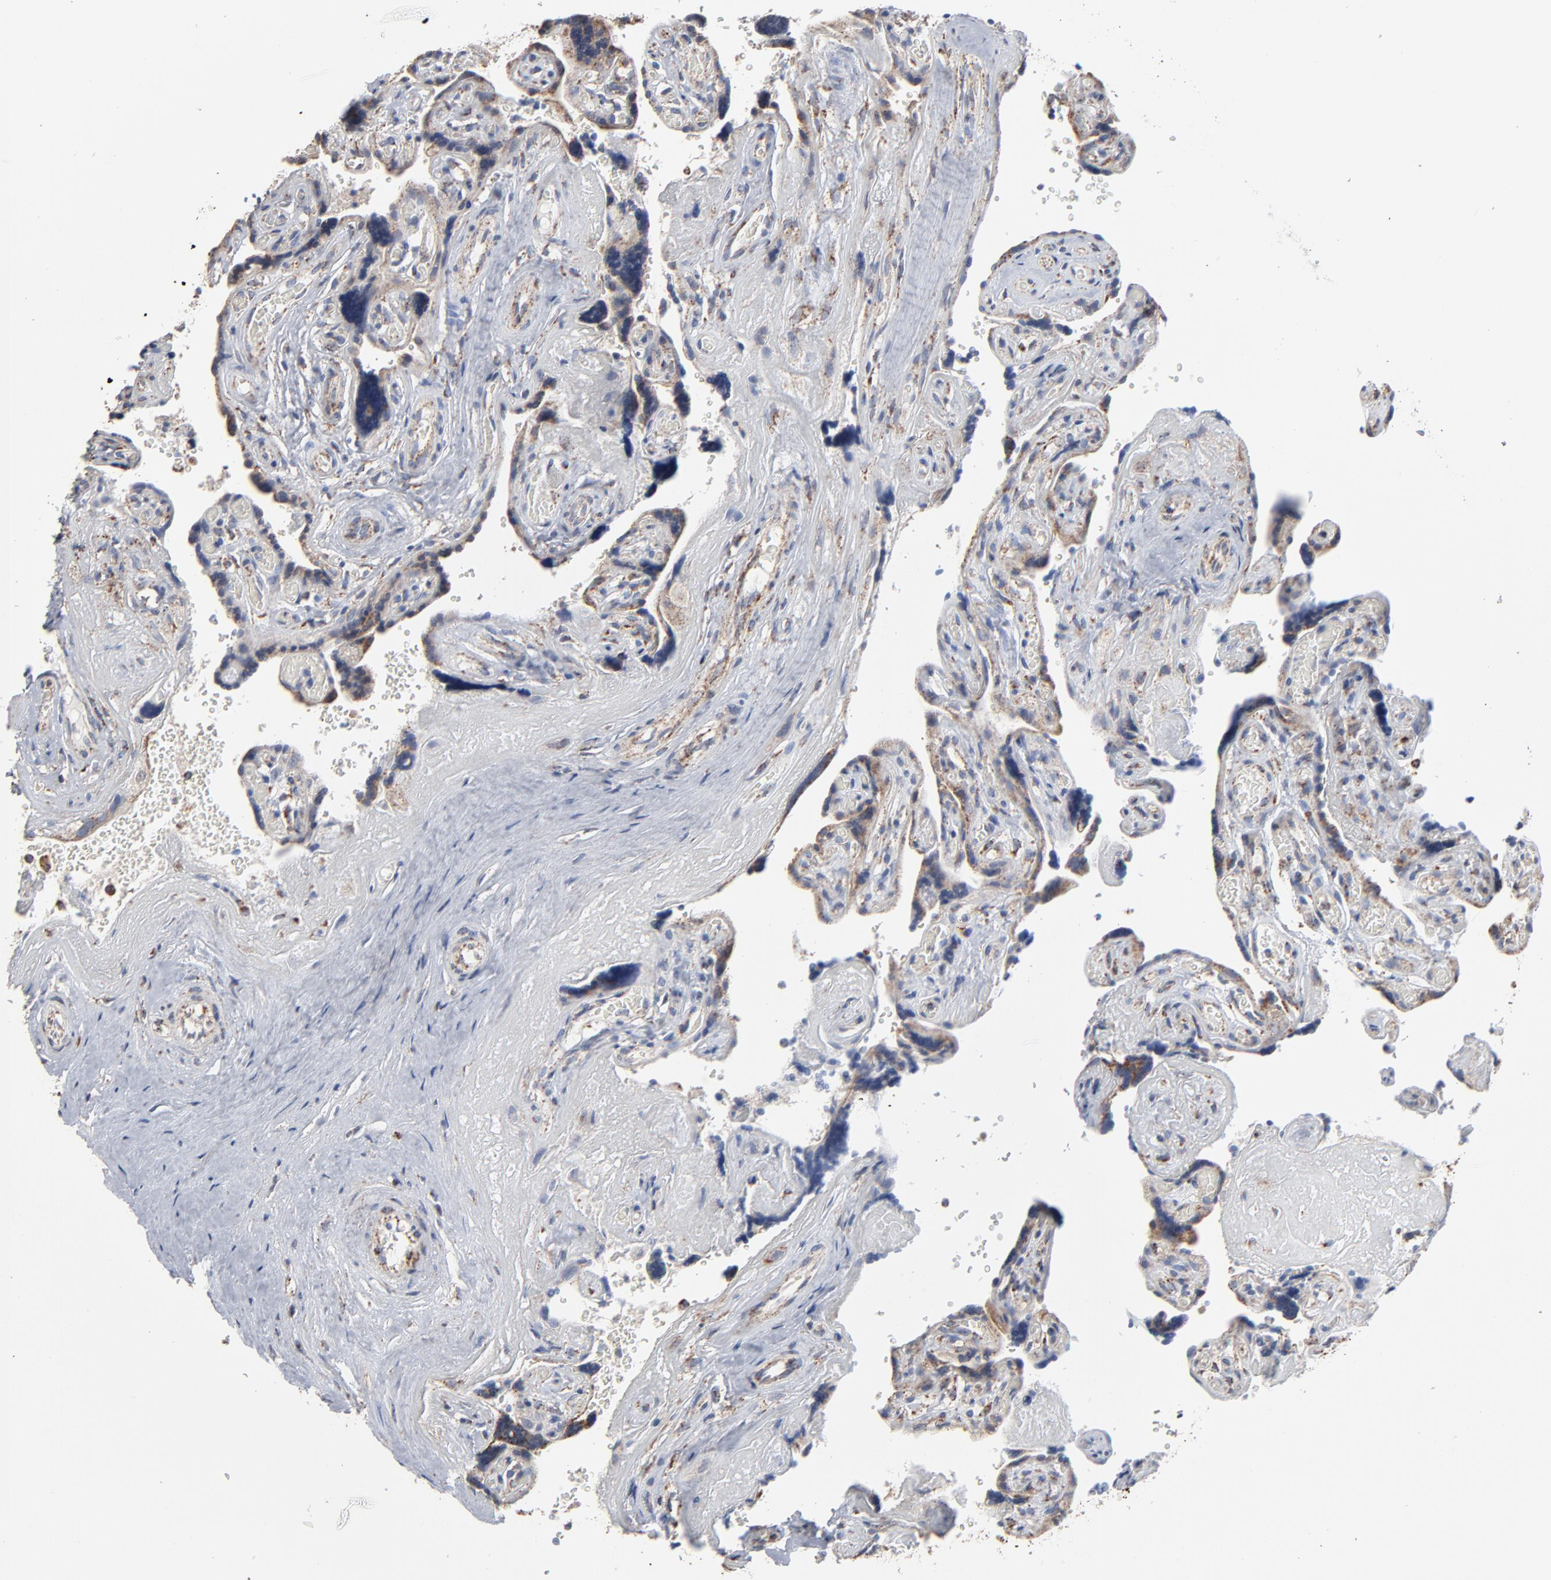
{"staining": {"intensity": "moderate", "quantity": ">75%", "location": "cytoplasmic/membranous"}, "tissue": "placenta", "cell_type": "Trophoblastic cells", "image_type": "normal", "snomed": [{"axis": "morphology", "description": "Normal tissue, NOS"}, {"axis": "topography", "description": "Placenta"}], "caption": "Immunohistochemical staining of normal placenta demonstrates >75% levels of moderate cytoplasmic/membranous protein expression in about >75% of trophoblastic cells.", "gene": "UQCRC1", "patient": {"sex": "female", "age": 30}}